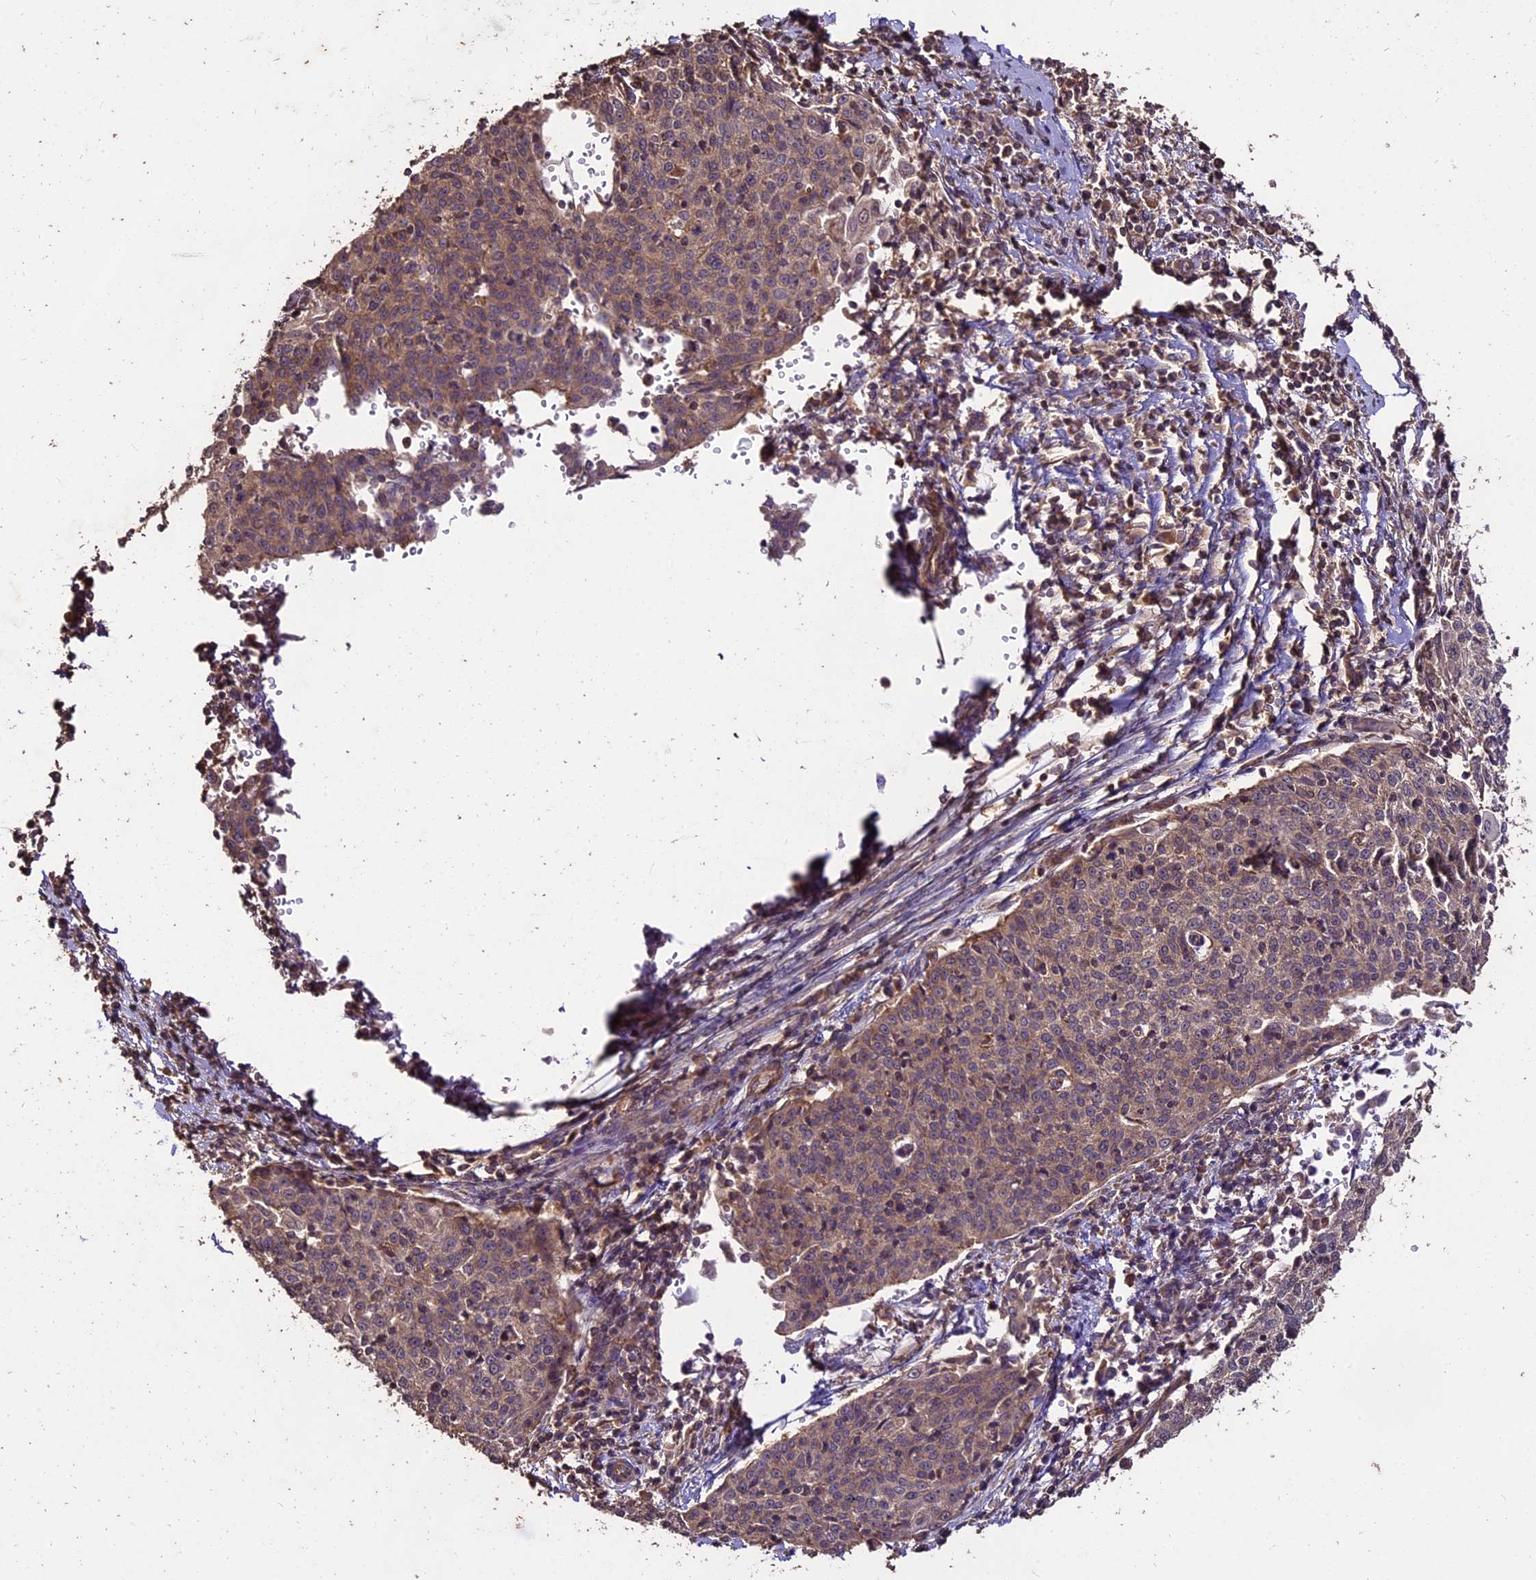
{"staining": {"intensity": "weak", "quantity": ">75%", "location": "cytoplasmic/membranous"}, "tissue": "cervical cancer", "cell_type": "Tumor cells", "image_type": "cancer", "snomed": [{"axis": "morphology", "description": "Squamous cell carcinoma, NOS"}, {"axis": "topography", "description": "Cervix"}], "caption": "A low amount of weak cytoplasmic/membranous staining is identified in approximately >75% of tumor cells in cervical cancer (squamous cell carcinoma) tissue. (brown staining indicates protein expression, while blue staining denotes nuclei).", "gene": "TTLL10", "patient": {"sex": "female", "age": 48}}